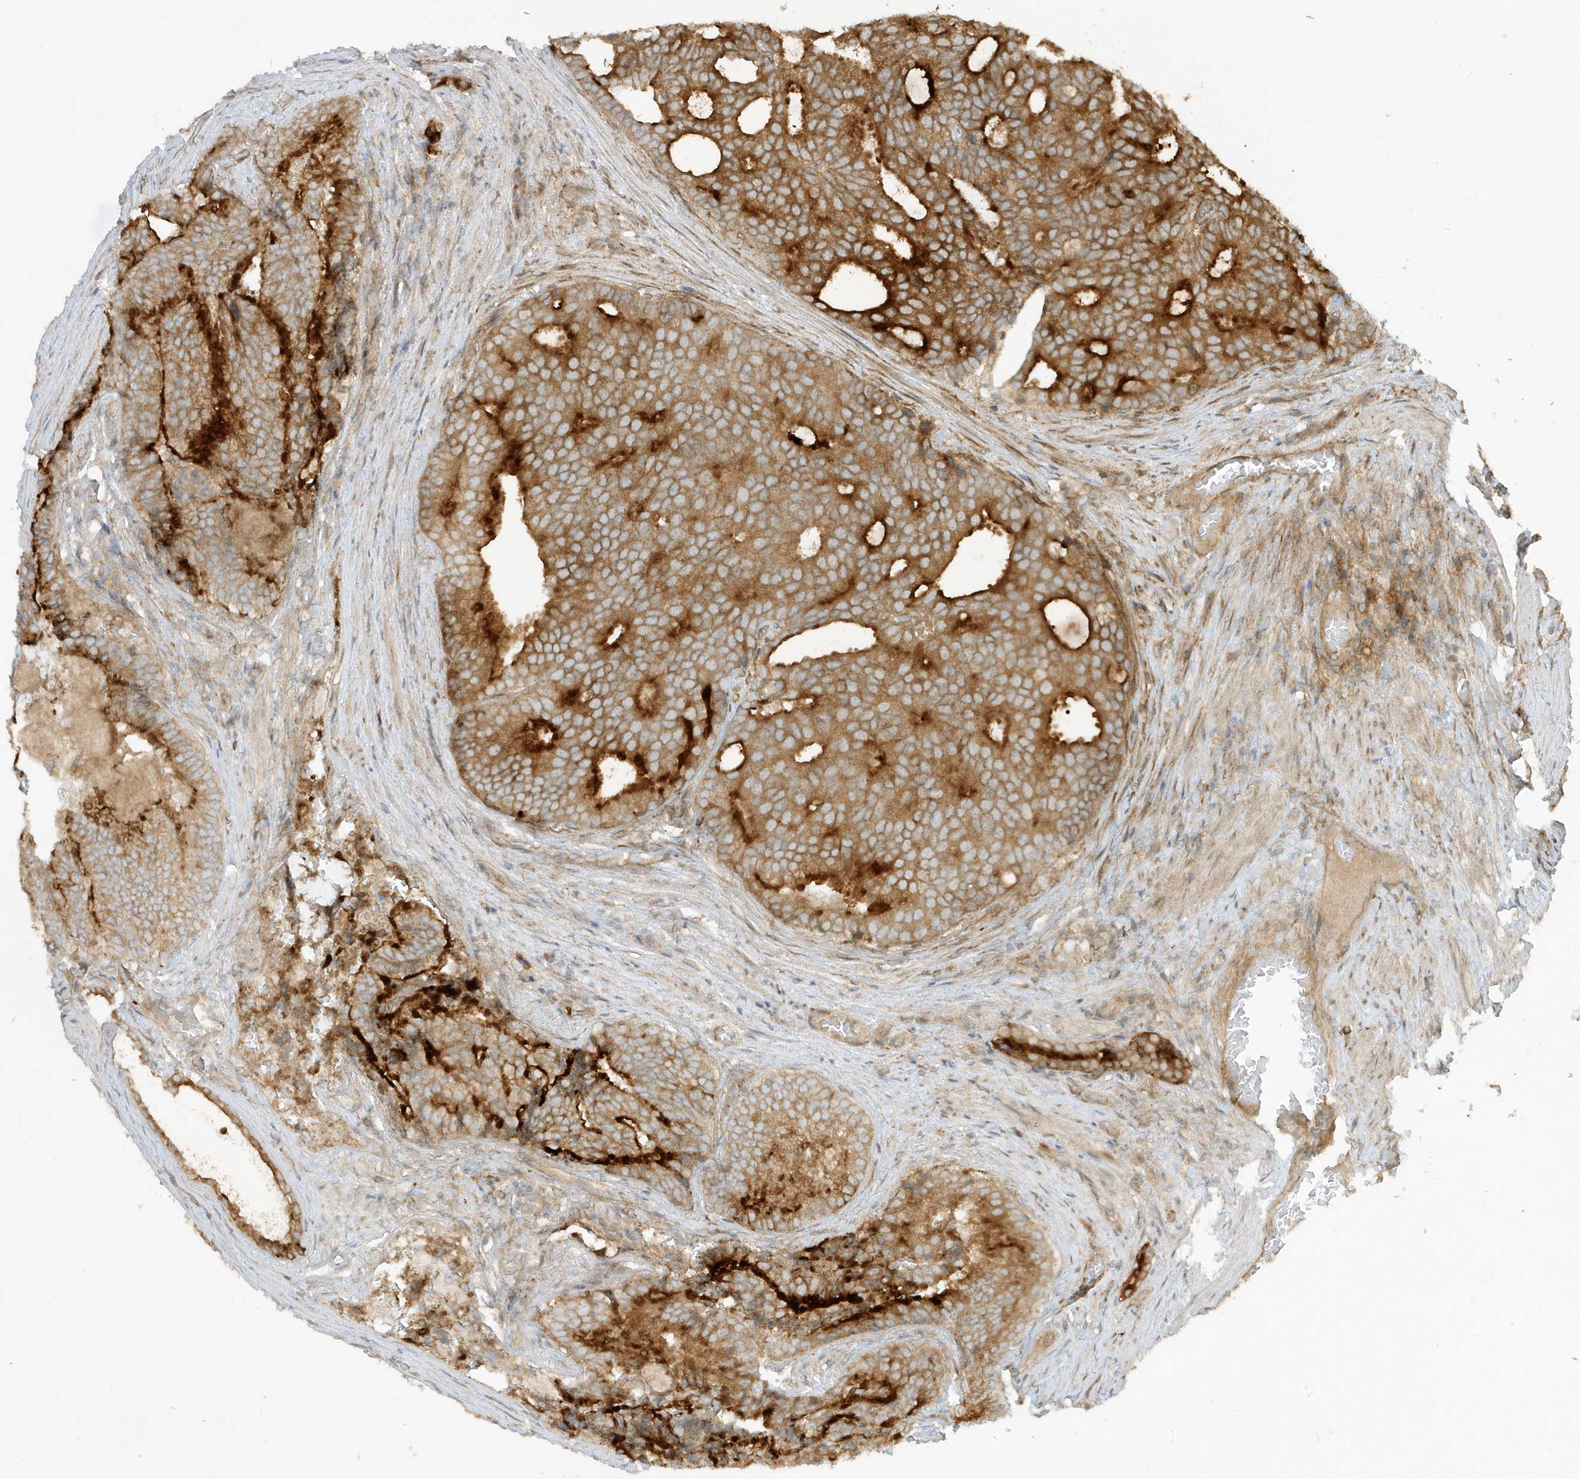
{"staining": {"intensity": "strong", "quantity": ">75%", "location": "cytoplasmic/membranous"}, "tissue": "prostate cancer", "cell_type": "Tumor cells", "image_type": "cancer", "snomed": [{"axis": "morphology", "description": "Adenocarcinoma, Low grade"}, {"axis": "topography", "description": "Prostate"}], "caption": "Brown immunohistochemical staining in human prostate low-grade adenocarcinoma demonstrates strong cytoplasmic/membranous expression in about >75% of tumor cells. (Stains: DAB in brown, nuclei in blue, Microscopy: brightfield microscopy at high magnification).", "gene": "SCARF2", "patient": {"sex": "male", "age": 71}}